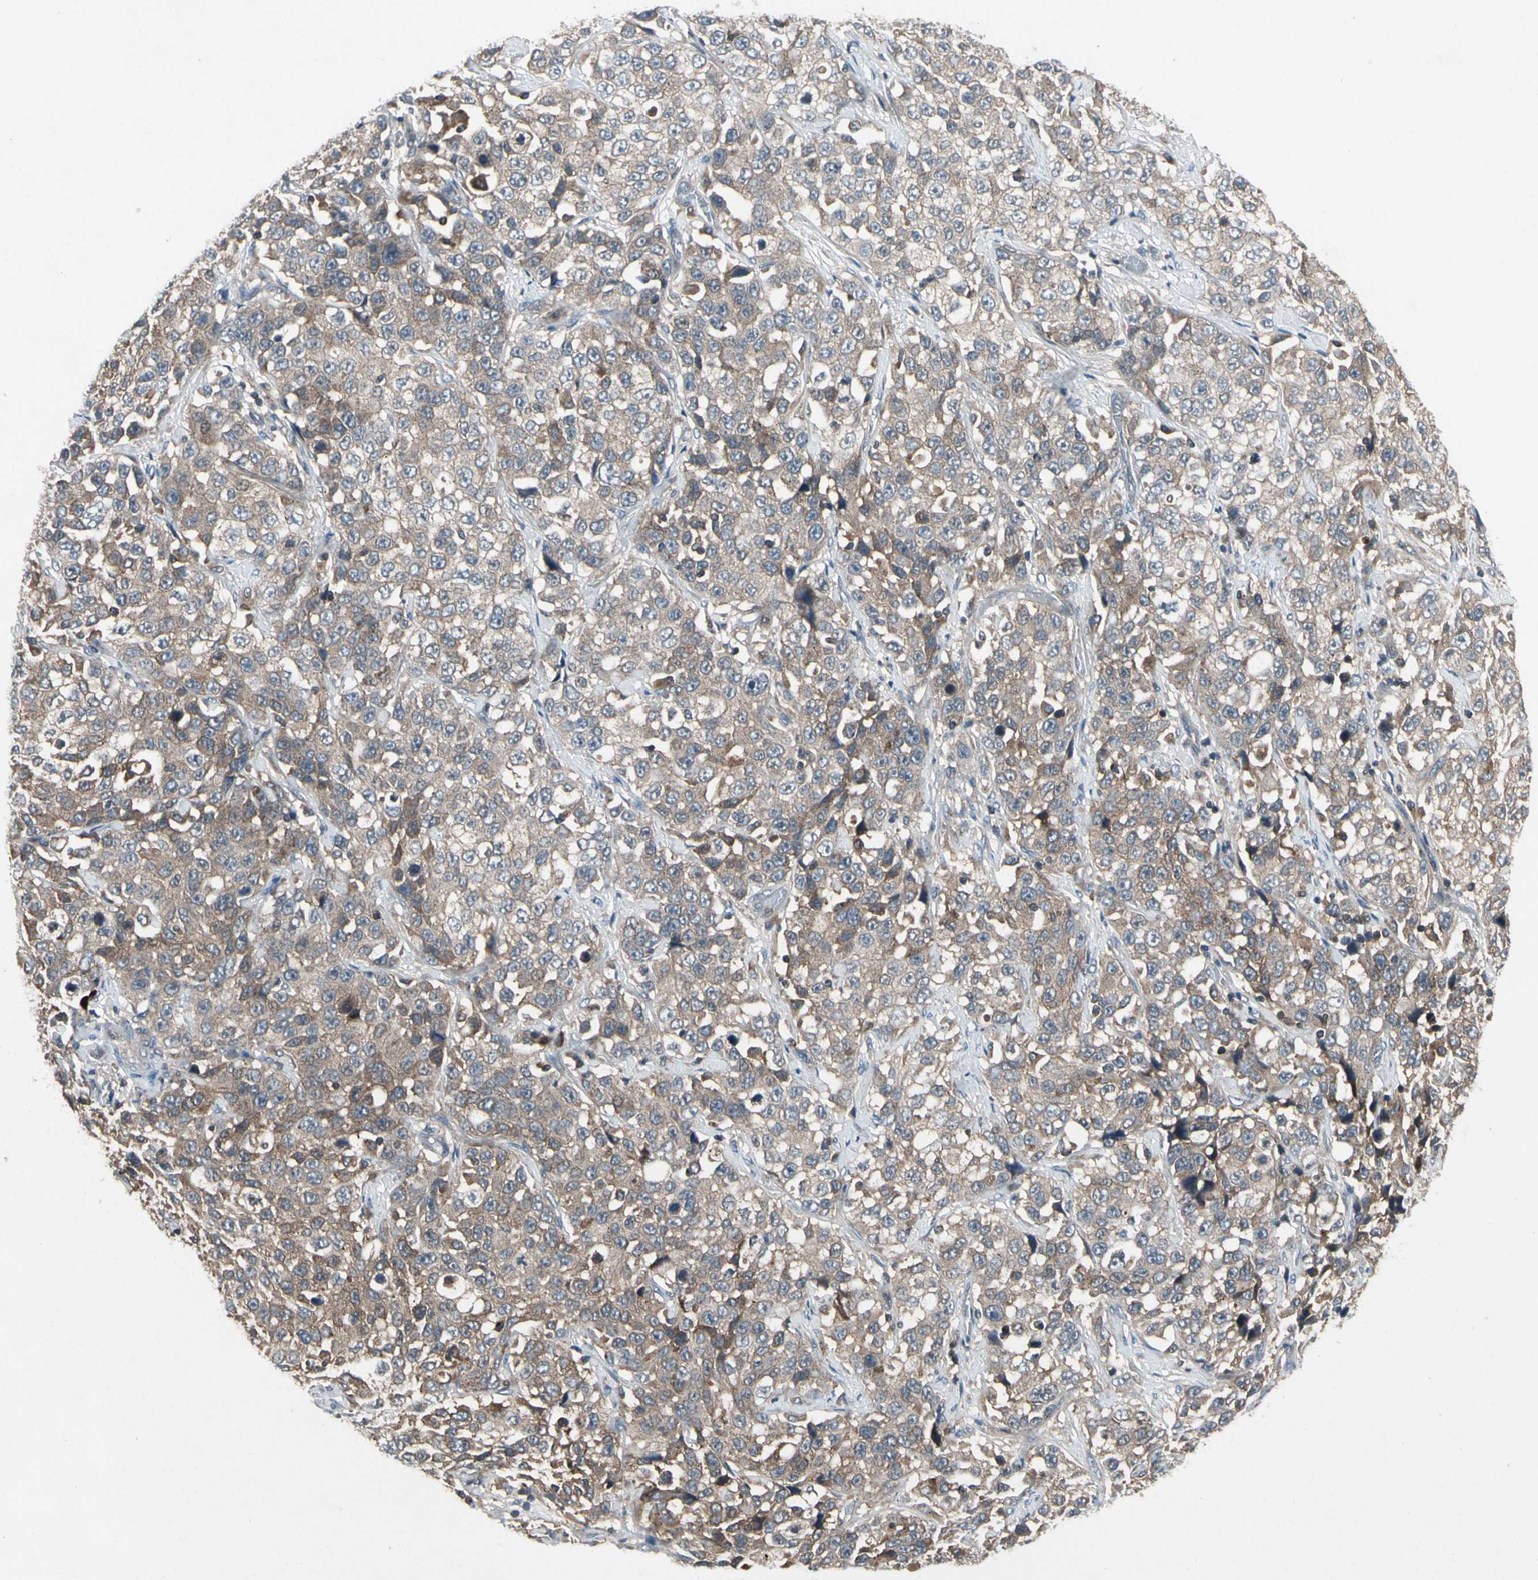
{"staining": {"intensity": "moderate", "quantity": ">75%", "location": "cytoplasmic/membranous"}, "tissue": "stomach cancer", "cell_type": "Tumor cells", "image_type": "cancer", "snomed": [{"axis": "morphology", "description": "Normal tissue, NOS"}, {"axis": "morphology", "description": "Adenocarcinoma, NOS"}, {"axis": "topography", "description": "Stomach"}], "caption": "Immunohistochemistry (DAB (3,3'-diaminobenzidine)) staining of adenocarcinoma (stomach) displays moderate cytoplasmic/membranous protein positivity in approximately >75% of tumor cells. Using DAB (brown) and hematoxylin (blue) stains, captured at high magnification using brightfield microscopy.", "gene": "NMI", "patient": {"sex": "male", "age": 48}}